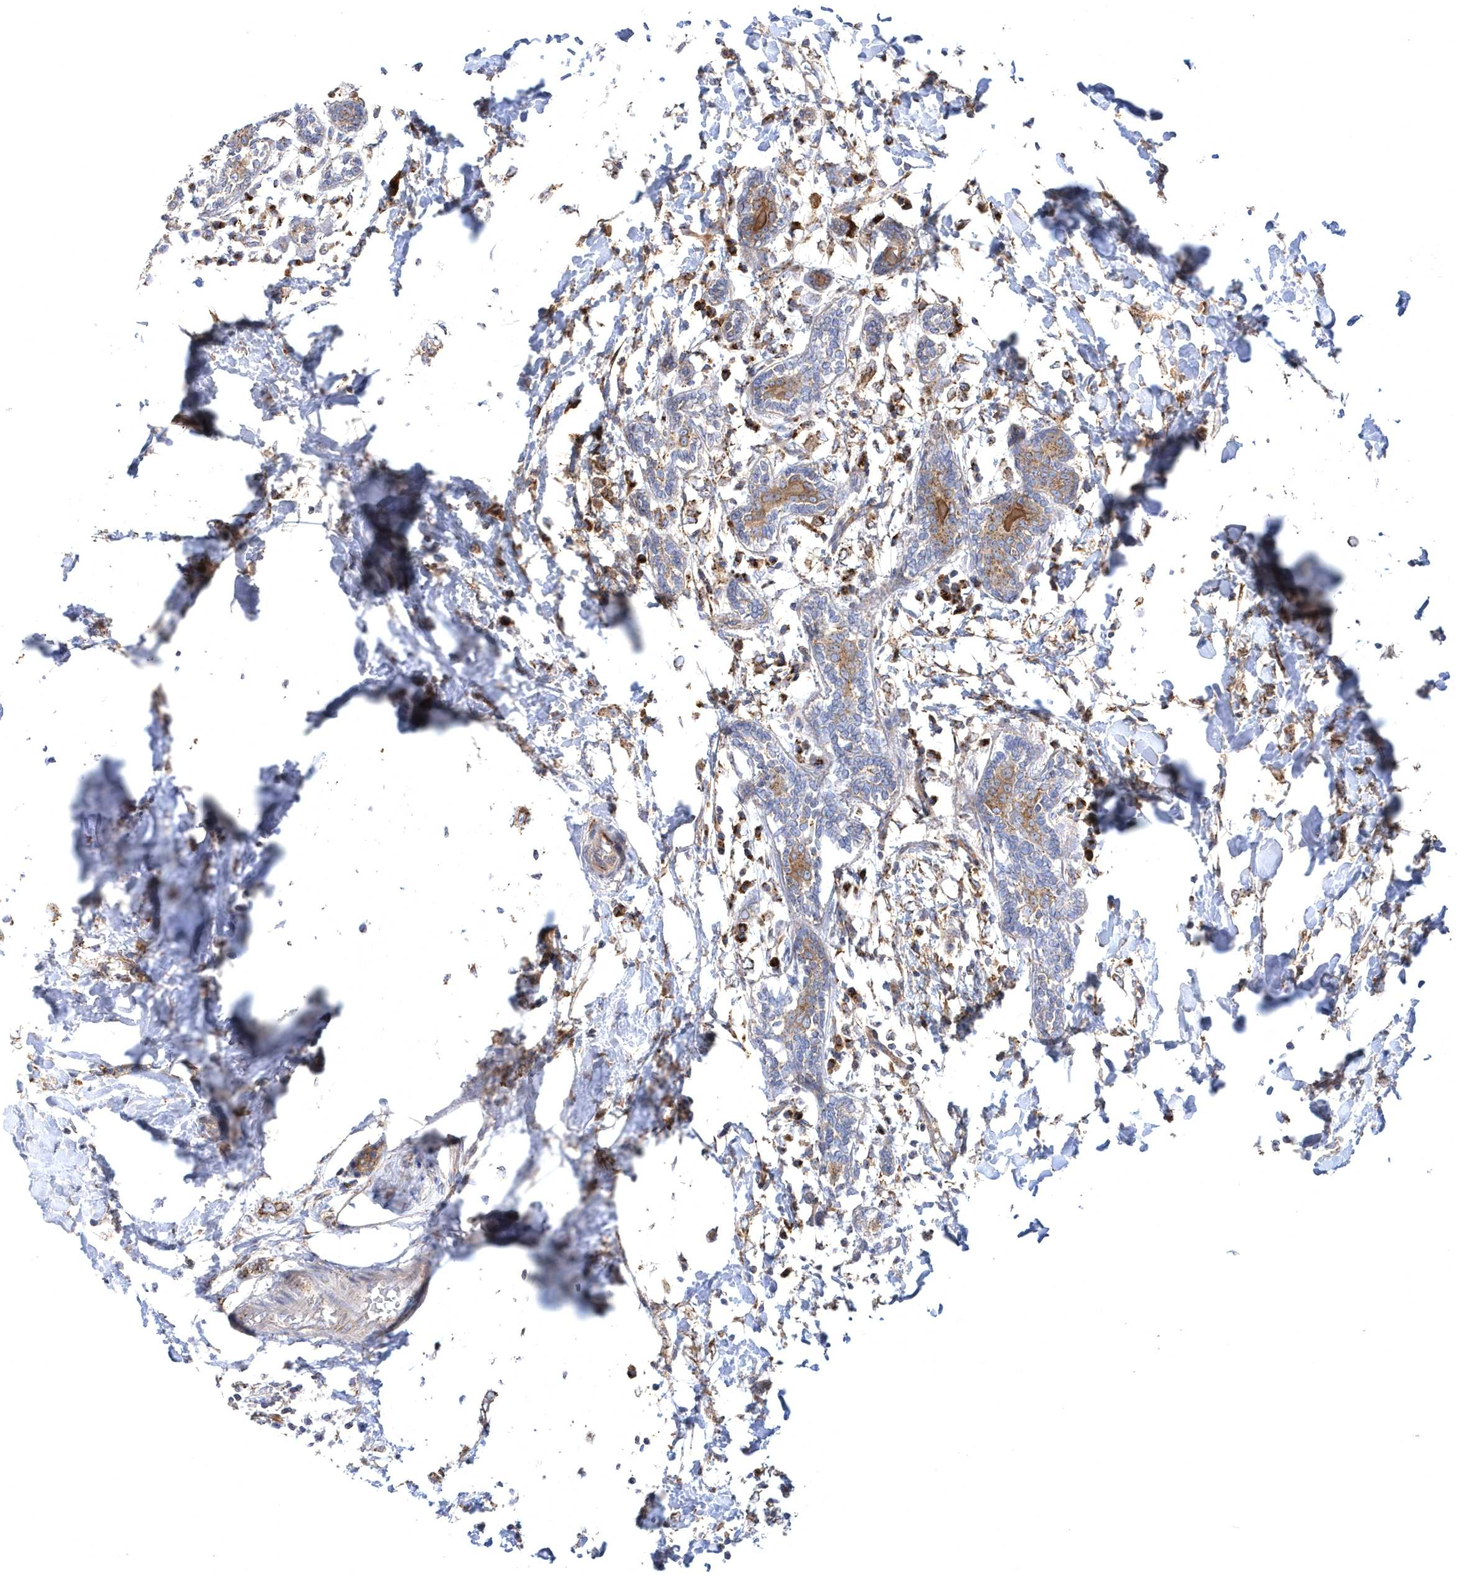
{"staining": {"intensity": "moderate", "quantity": ">75%", "location": "cytoplasmic/membranous"}, "tissue": "breast cancer", "cell_type": "Tumor cells", "image_type": "cancer", "snomed": [{"axis": "morphology", "description": "Normal tissue, NOS"}, {"axis": "morphology", "description": "Lobular carcinoma"}, {"axis": "topography", "description": "Breast"}], "caption": "Immunohistochemistry (IHC) histopathology image of breast cancer stained for a protein (brown), which exhibits medium levels of moderate cytoplasmic/membranous positivity in about >75% of tumor cells.", "gene": "COPB2", "patient": {"sex": "female", "age": 47}}